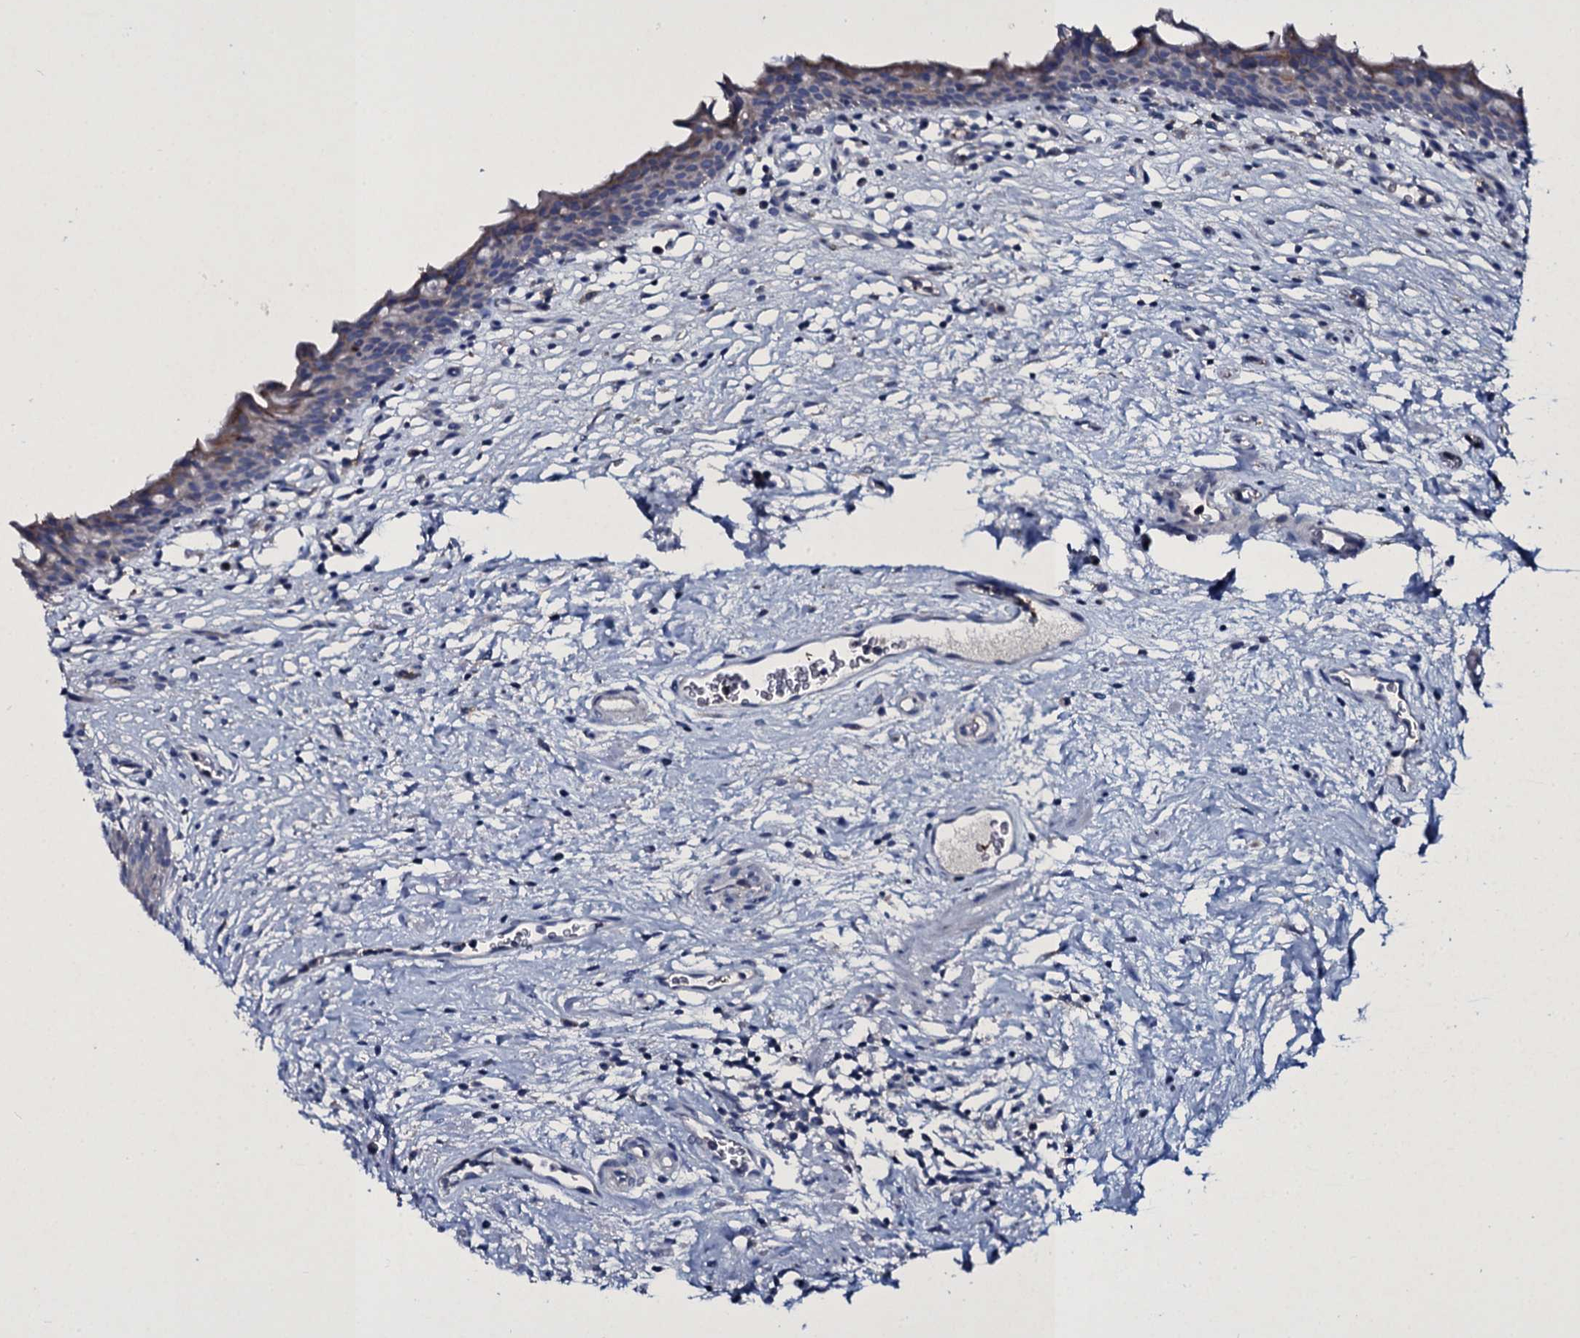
{"staining": {"intensity": "moderate", "quantity": "<25%", "location": "cytoplasmic/membranous"}, "tissue": "urinary bladder", "cell_type": "Urothelial cells", "image_type": "normal", "snomed": [{"axis": "morphology", "description": "Normal tissue, NOS"}, {"axis": "morphology", "description": "Inflammation, NOS"}, {"axis": "topography", "description": "Urinary bladder"}], "caption": "A photomicrograph showing moderate cytoplasmic/membranous expression in approximately <25% of urothelial cells in unremarkable urinary bladder, as visualized by brown immunohistochemical staining.", "gene": "TPGS2", "patient": {"sex": "male", "age": 63}}